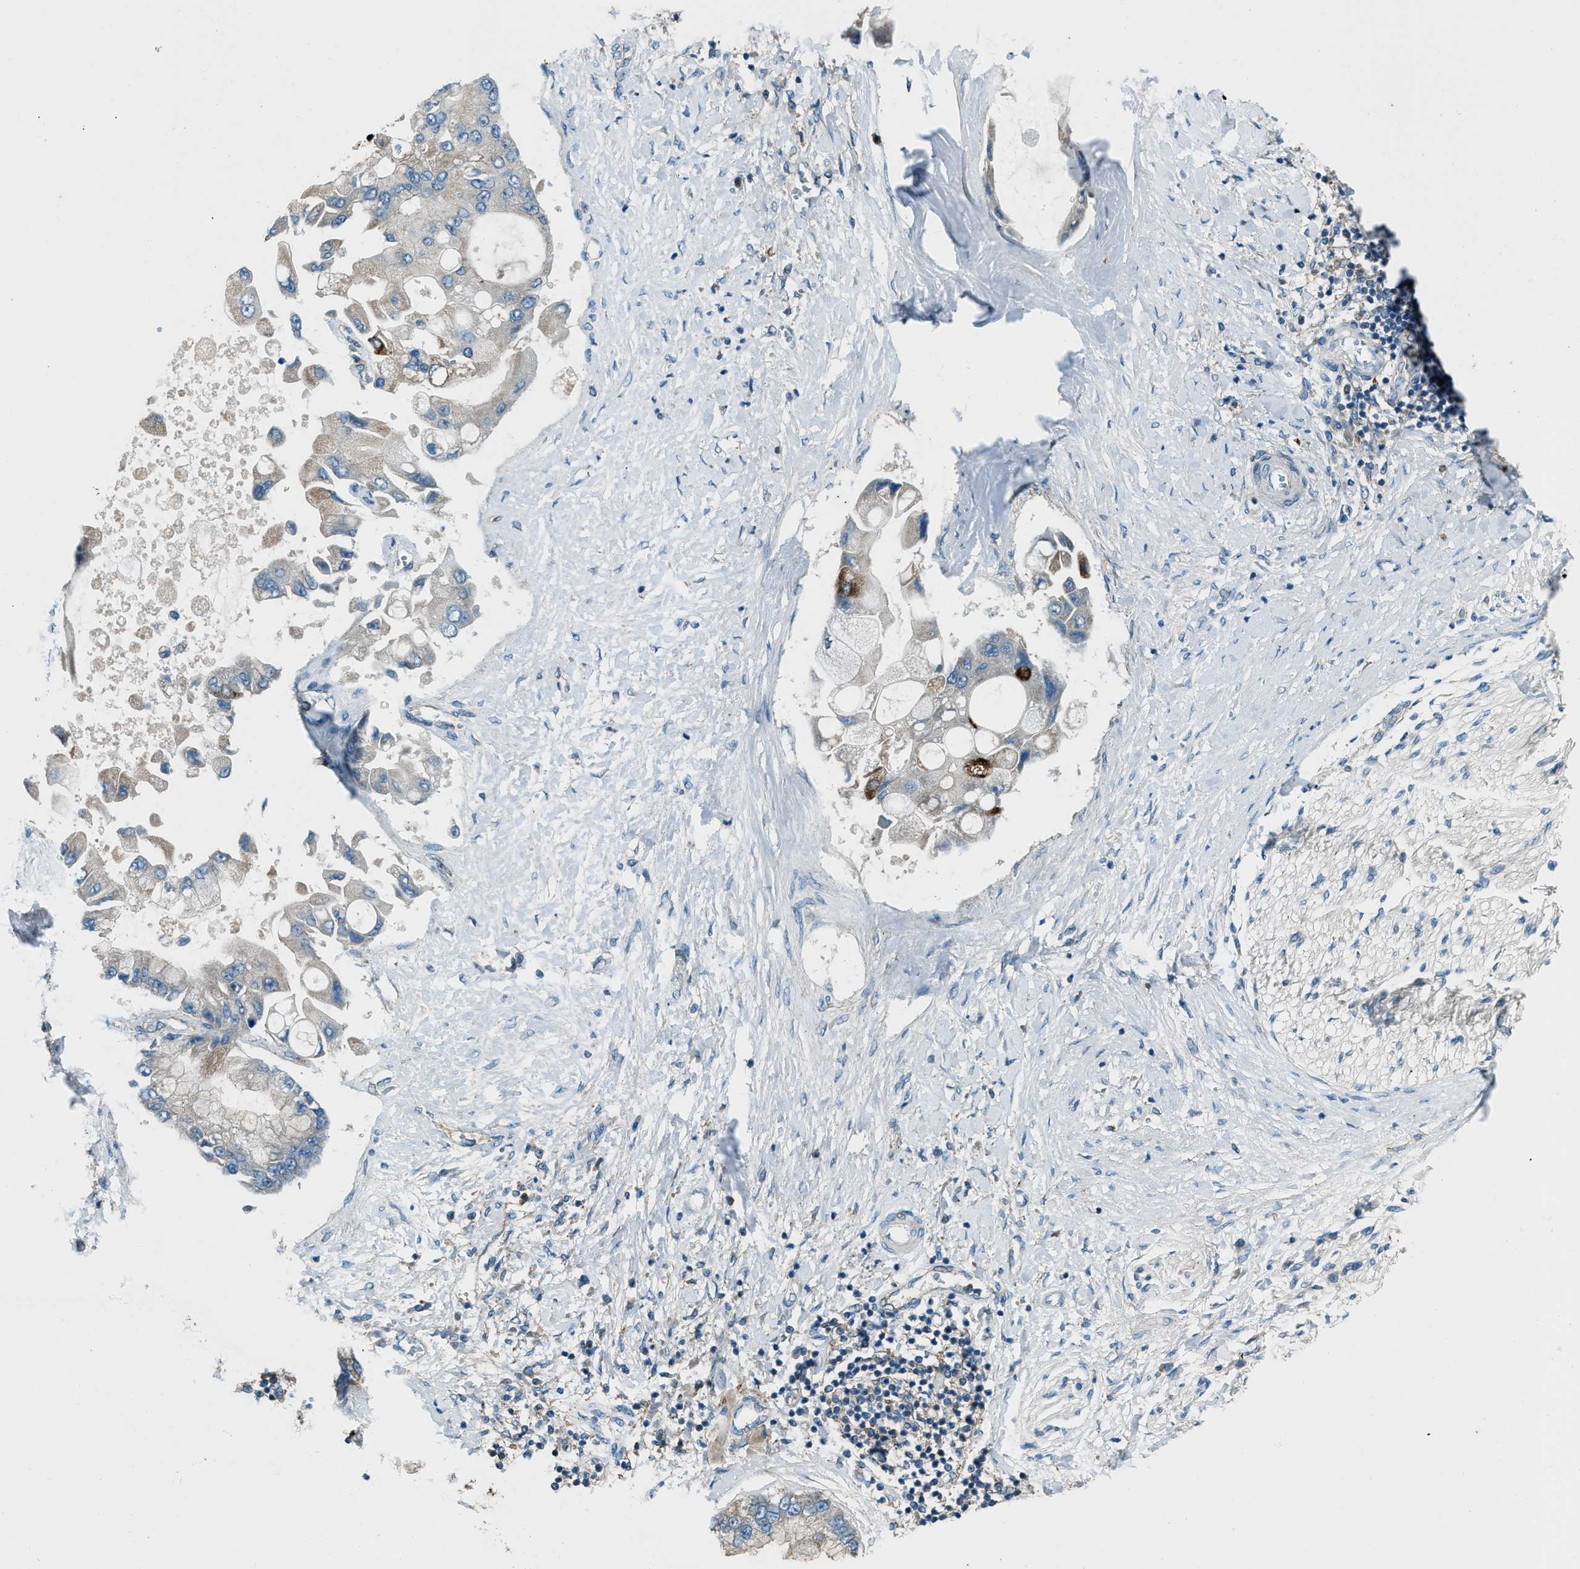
{"staining": {"intensity": "moderate", "quantity": "<25%", "location": "cytoplasmic/membranous"}, "tissue": "liver cancer", "cell_type": "Tumor cells", "image_type": "cancer", "snomed": [{"axis": "morphology", "description": "Cholangiocarcinoma"}, {"axis": "topography", "description": "Liver"}], "caption": "Human cholangiocarcinoma (liver) stained with a protein marker reveals moderate staining in tumor cells.", "gene": "SVIL", "patient": {"sex": "male", "age": 50}}